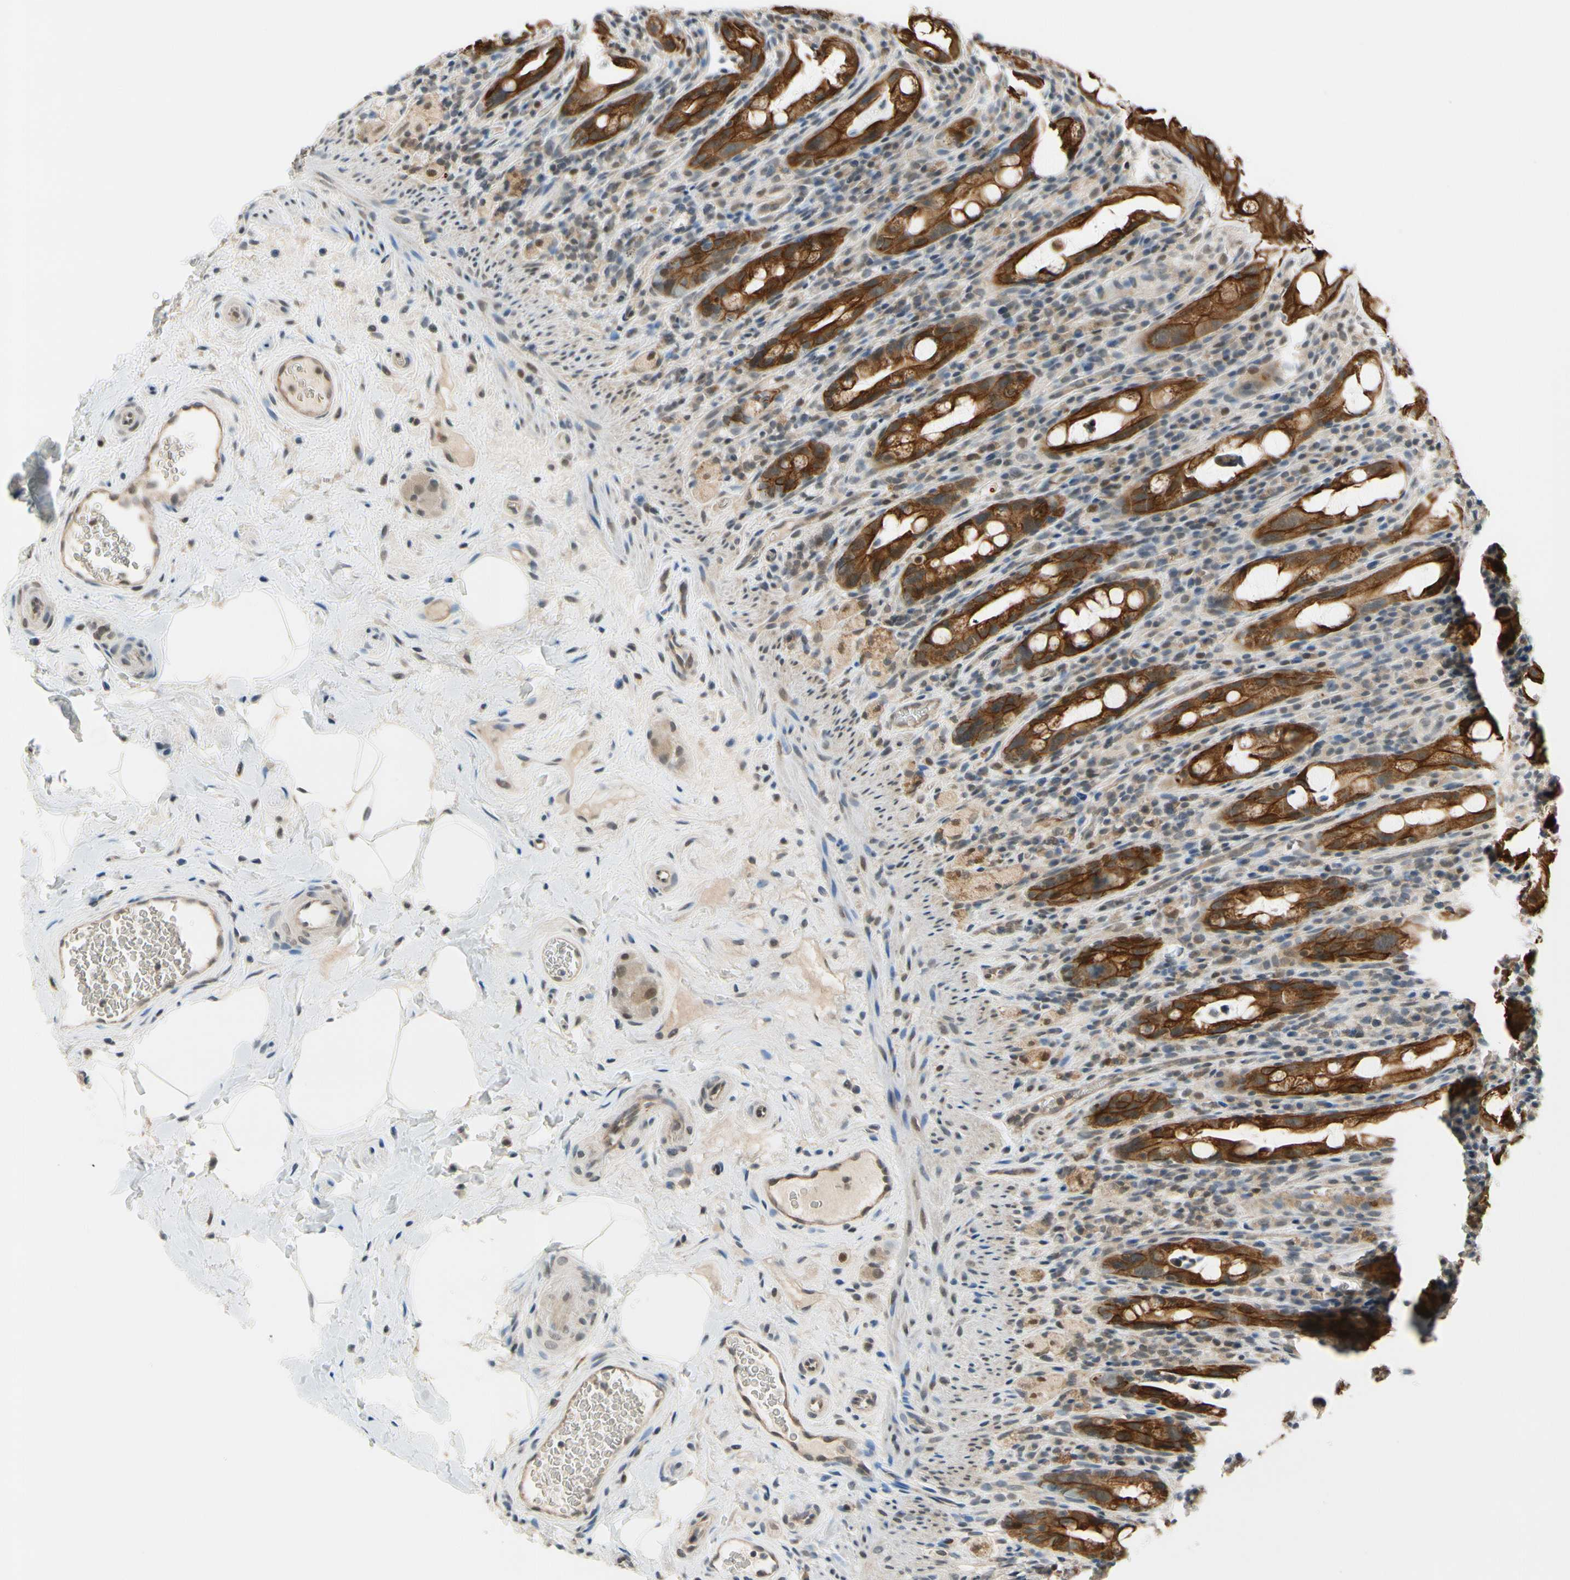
{"staining": {"intensity": "strong", "quantity": ">75%", "location": "cytoplasmic/membranous"}, "tissue": "rectum", "cell_type": "Glandular cells", "image_type": "normal", "snomed": [{"axis": "morphology", "description": "Normal tissue, NOS"}, {"axis": "topography", "description": "Rectum"}], "caption": "The micrograph exhibits staining of unremarkable rectum, revealing strong cytoplasmic/membranous protein positivity (brown color) within glandular cells. Using DAB (3,3'-diaminobenzidine) (brown) and hematoxylin (blue) stains, captured at high magnification using brightfield microscopy.", "gene": "TAF12", "patient": {"sex": "male", "age": 44}}